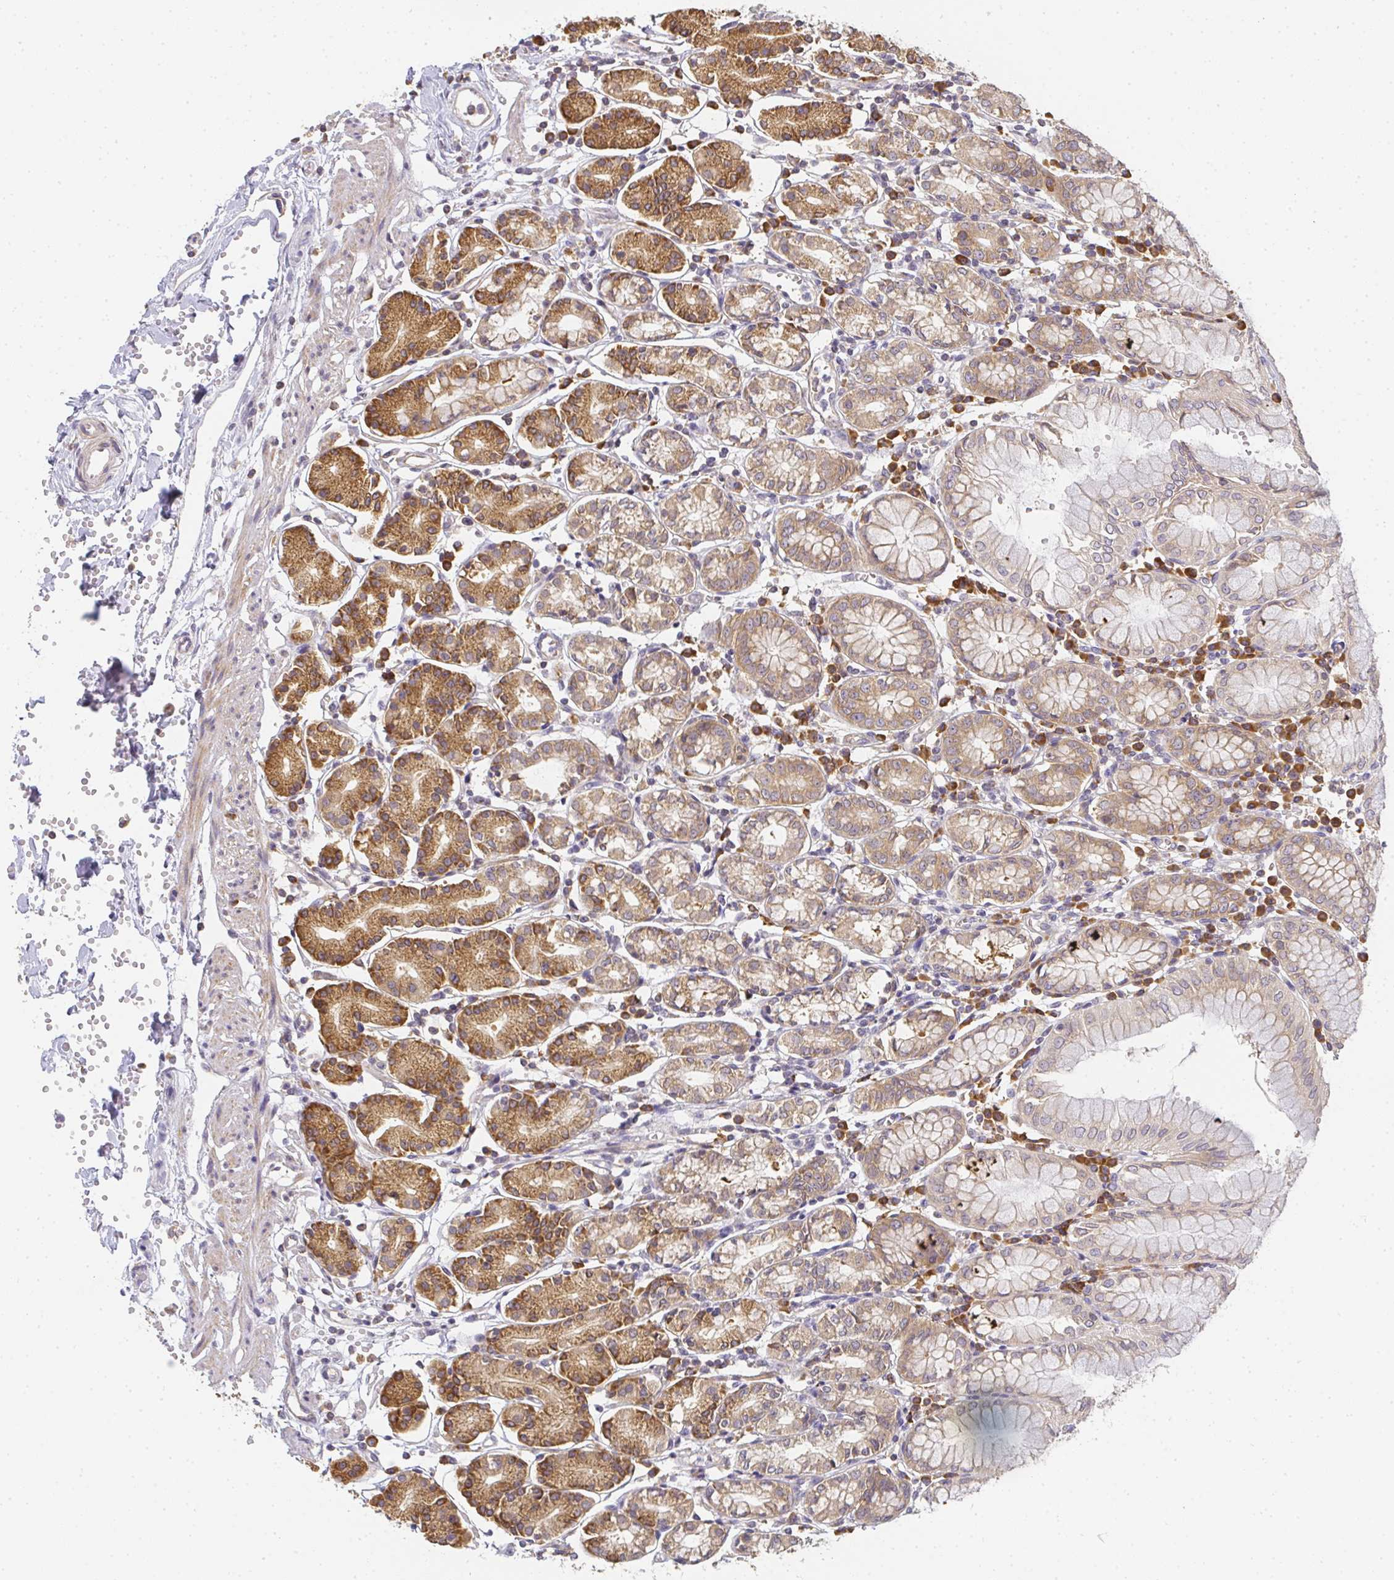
{"staining": {"intensity": "moderate", "quantity": ">75%", "location": "cytoplasmic/membranous"}, "tissue": "stomach", "cell_type": "Glandular cells", "image_type": "normal", "snomed": [{"axis": "morphology", "description": "Normal tissue, NOS"}, {"axis": "topography", "description": "Stomach"}], "caption": "Immunohistochemical staining of benign human stomach shows >75% levels of moderate cytoplasmic/membranous protein positivity in about >75% of glandular cells.", "gene": "SLC35B3", "patient": {"sex": "female", "age": 62}}